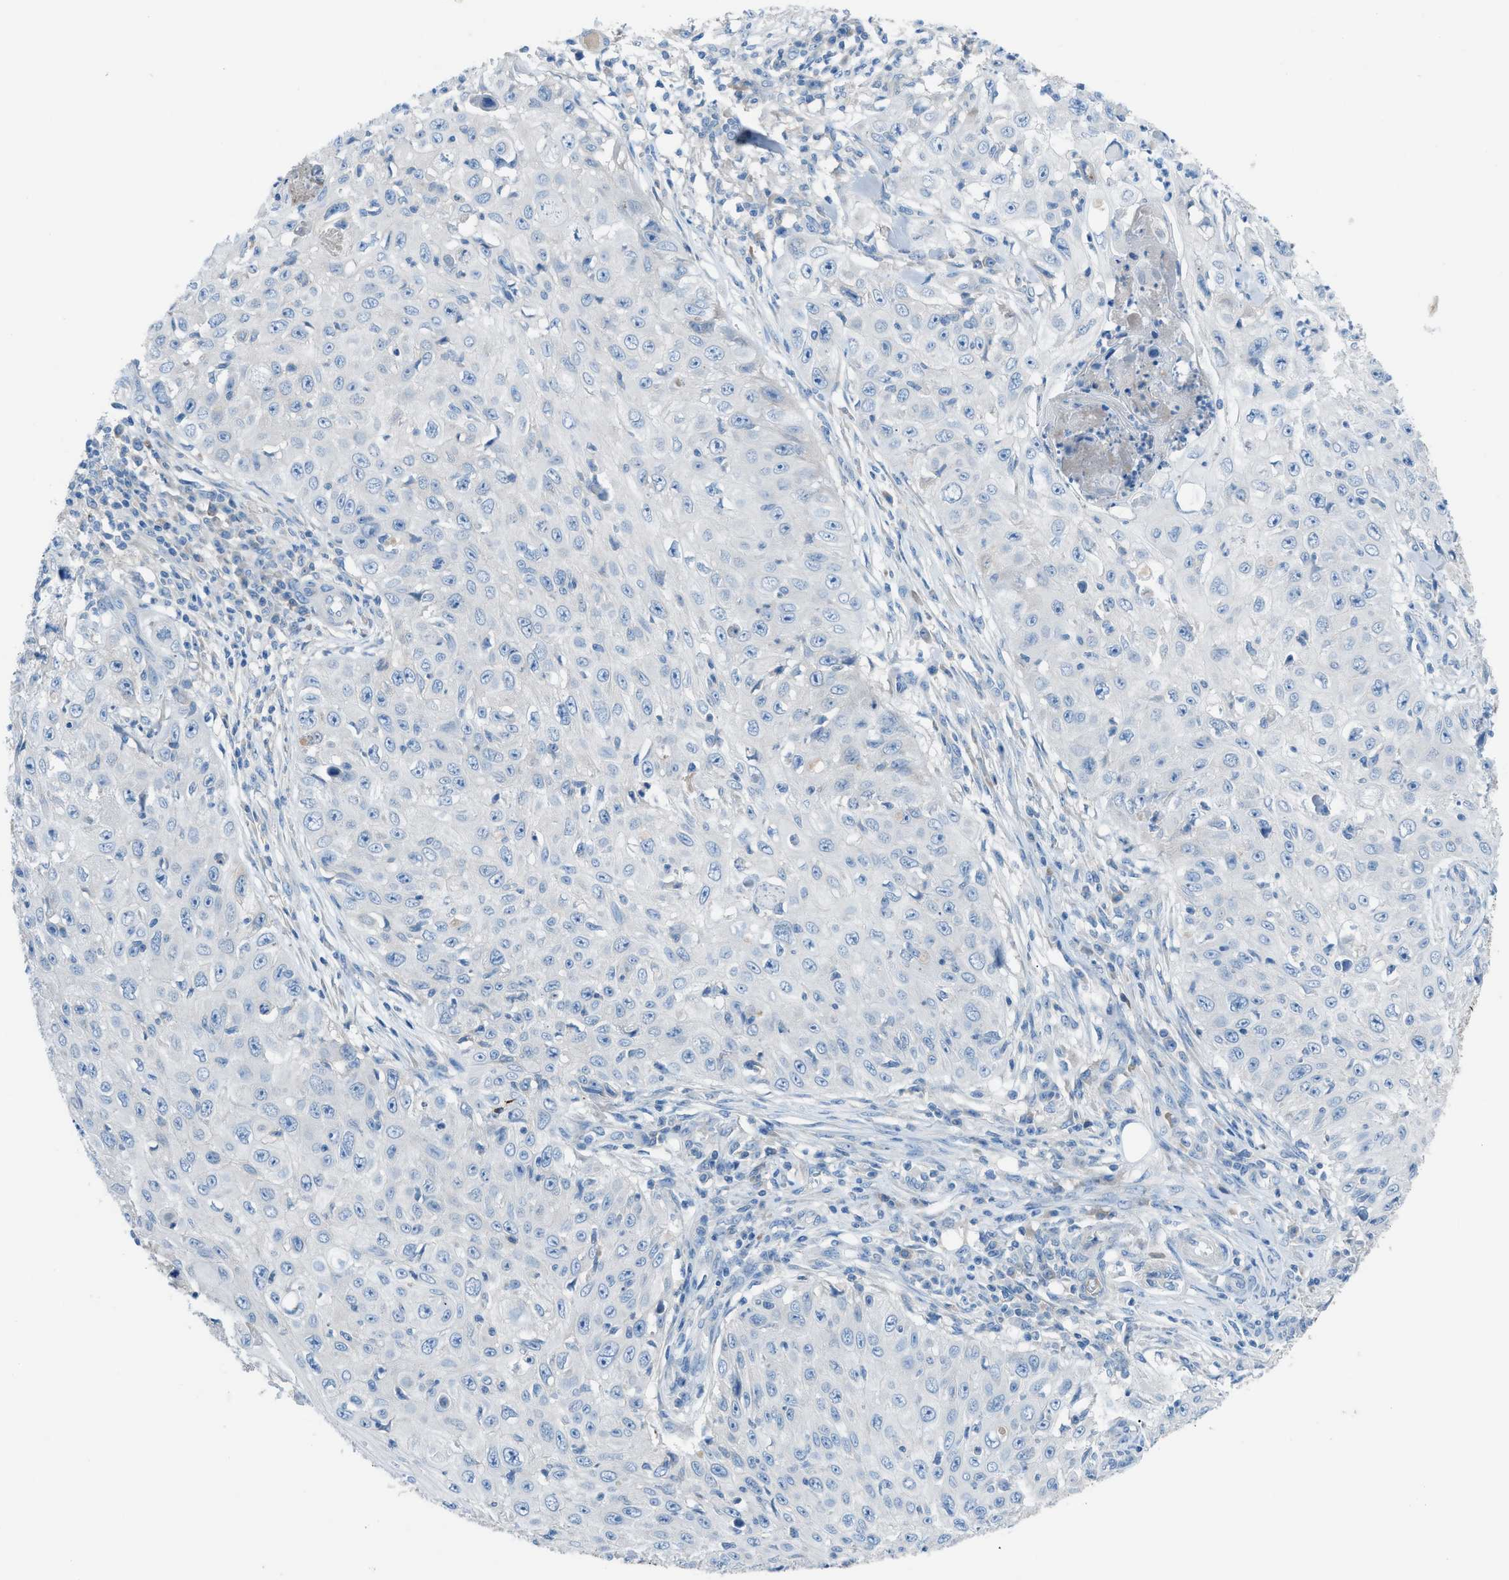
{"staining": {"intensity": "negative", "quantity": "none", "location": "none"}, "tissue": "skin cancer", "cell_type": "Tumor cells", "image_type": "cancer", "snomed": [{"axis": "morphology", "description": "Squamous cell carcinoma, NOS"}, {"axis": "topography", "description": "Skin"}], "caption": "Skin cancer (squamous cell carcinoma) was stained to show a protein in brown. There is no significant positivity in tumor cells.", "gene": "C5AR2", "patient": {"sex": "male", "age": 86}}